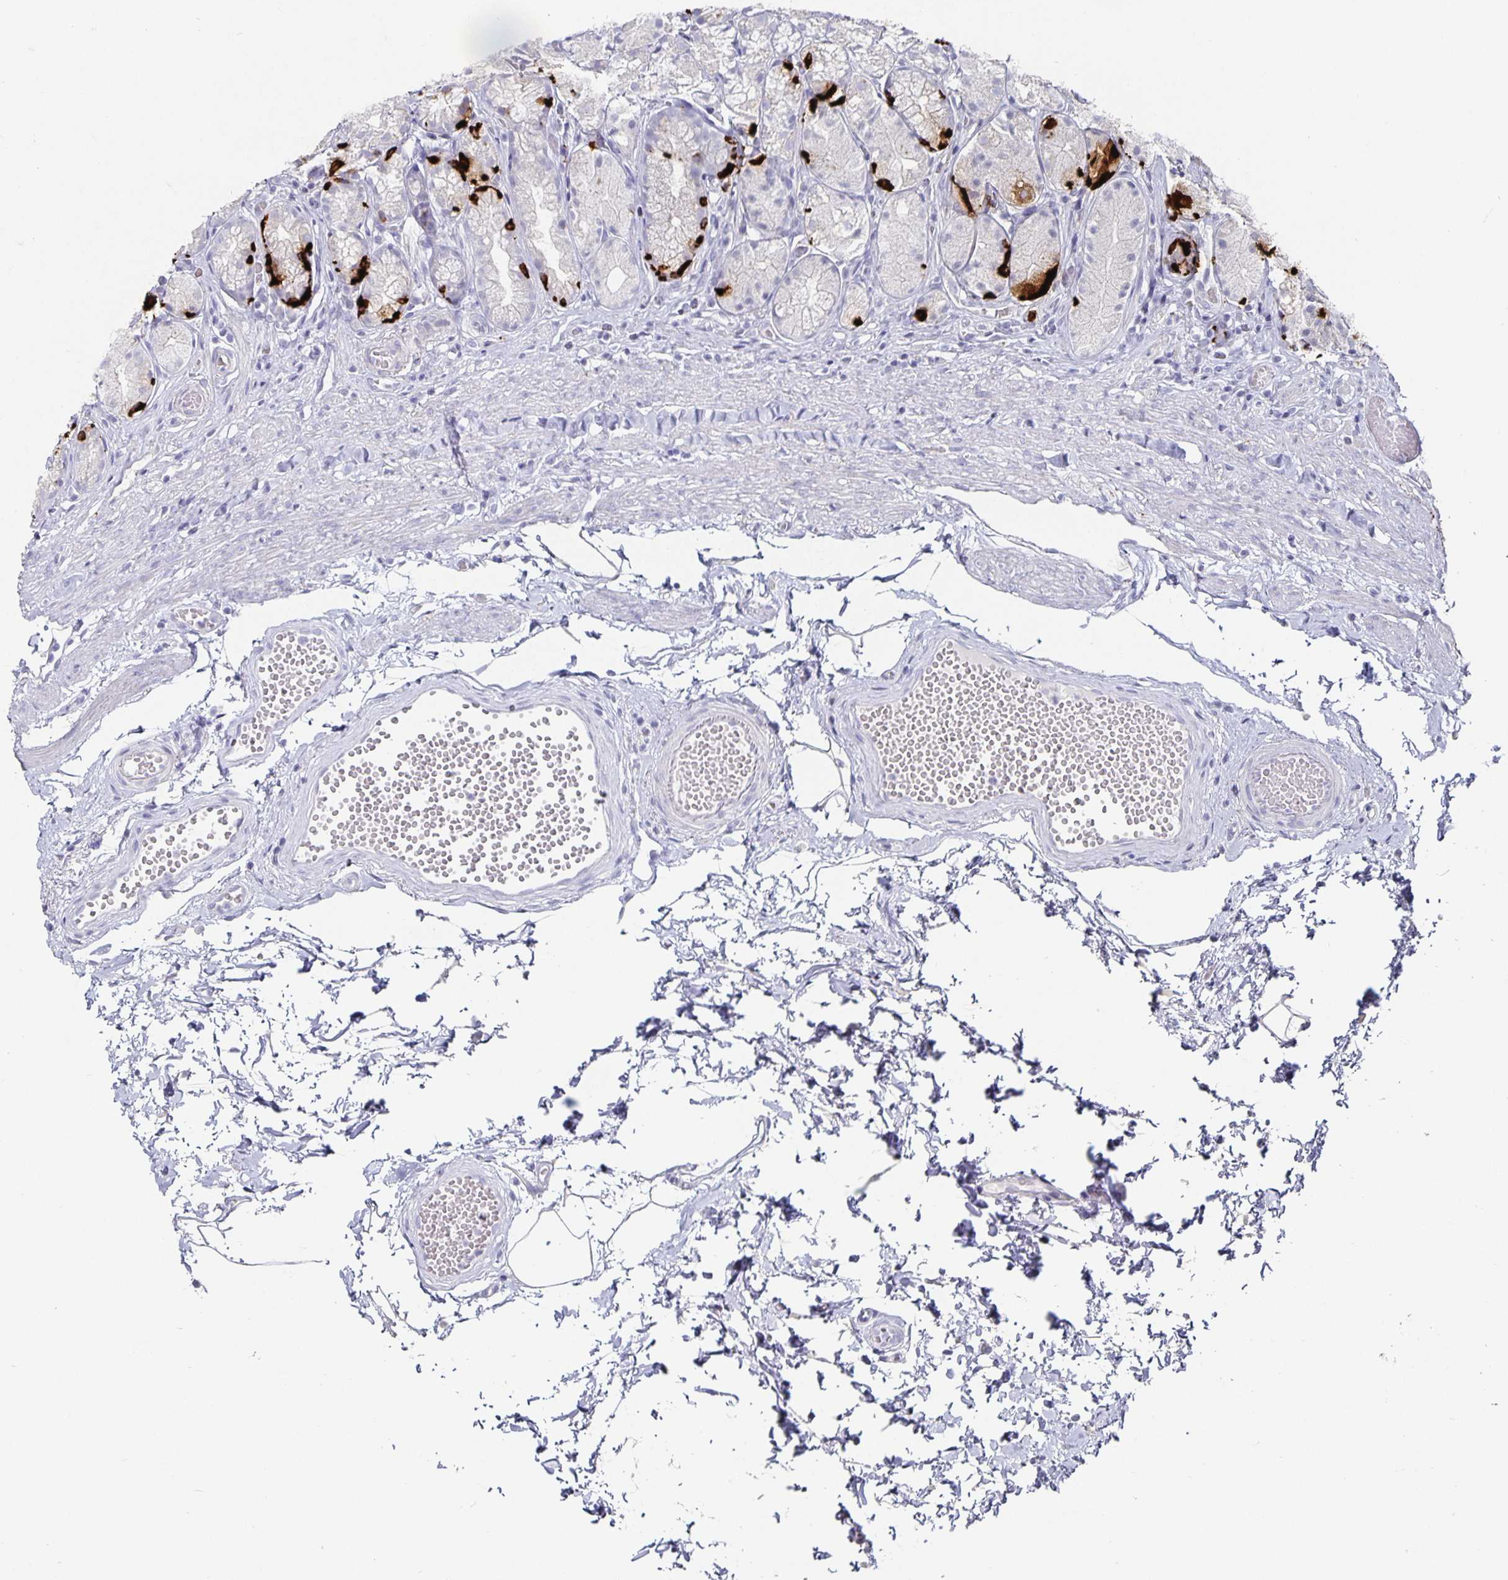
{"staining": {"intensity": "strong", "quantity": "<25%", "location": "cytoplasmic/membranous"}, "tissue": "stomach", "cell_type": "Glandular cells", "image_type": "normal", "snomed": [{"axis": "morphology", "description": "Normal tissue, NOS"}, {"axis": "topography", "description": "Stomach"}], "caption": "Immunohistochemistry of benign stomach exhibits medium levels of strong cytoplasmic/membranous positivity in about <25% of glandular cells.", "gene": "CHGA", "patient": {"sex": "male", "age": 70}}